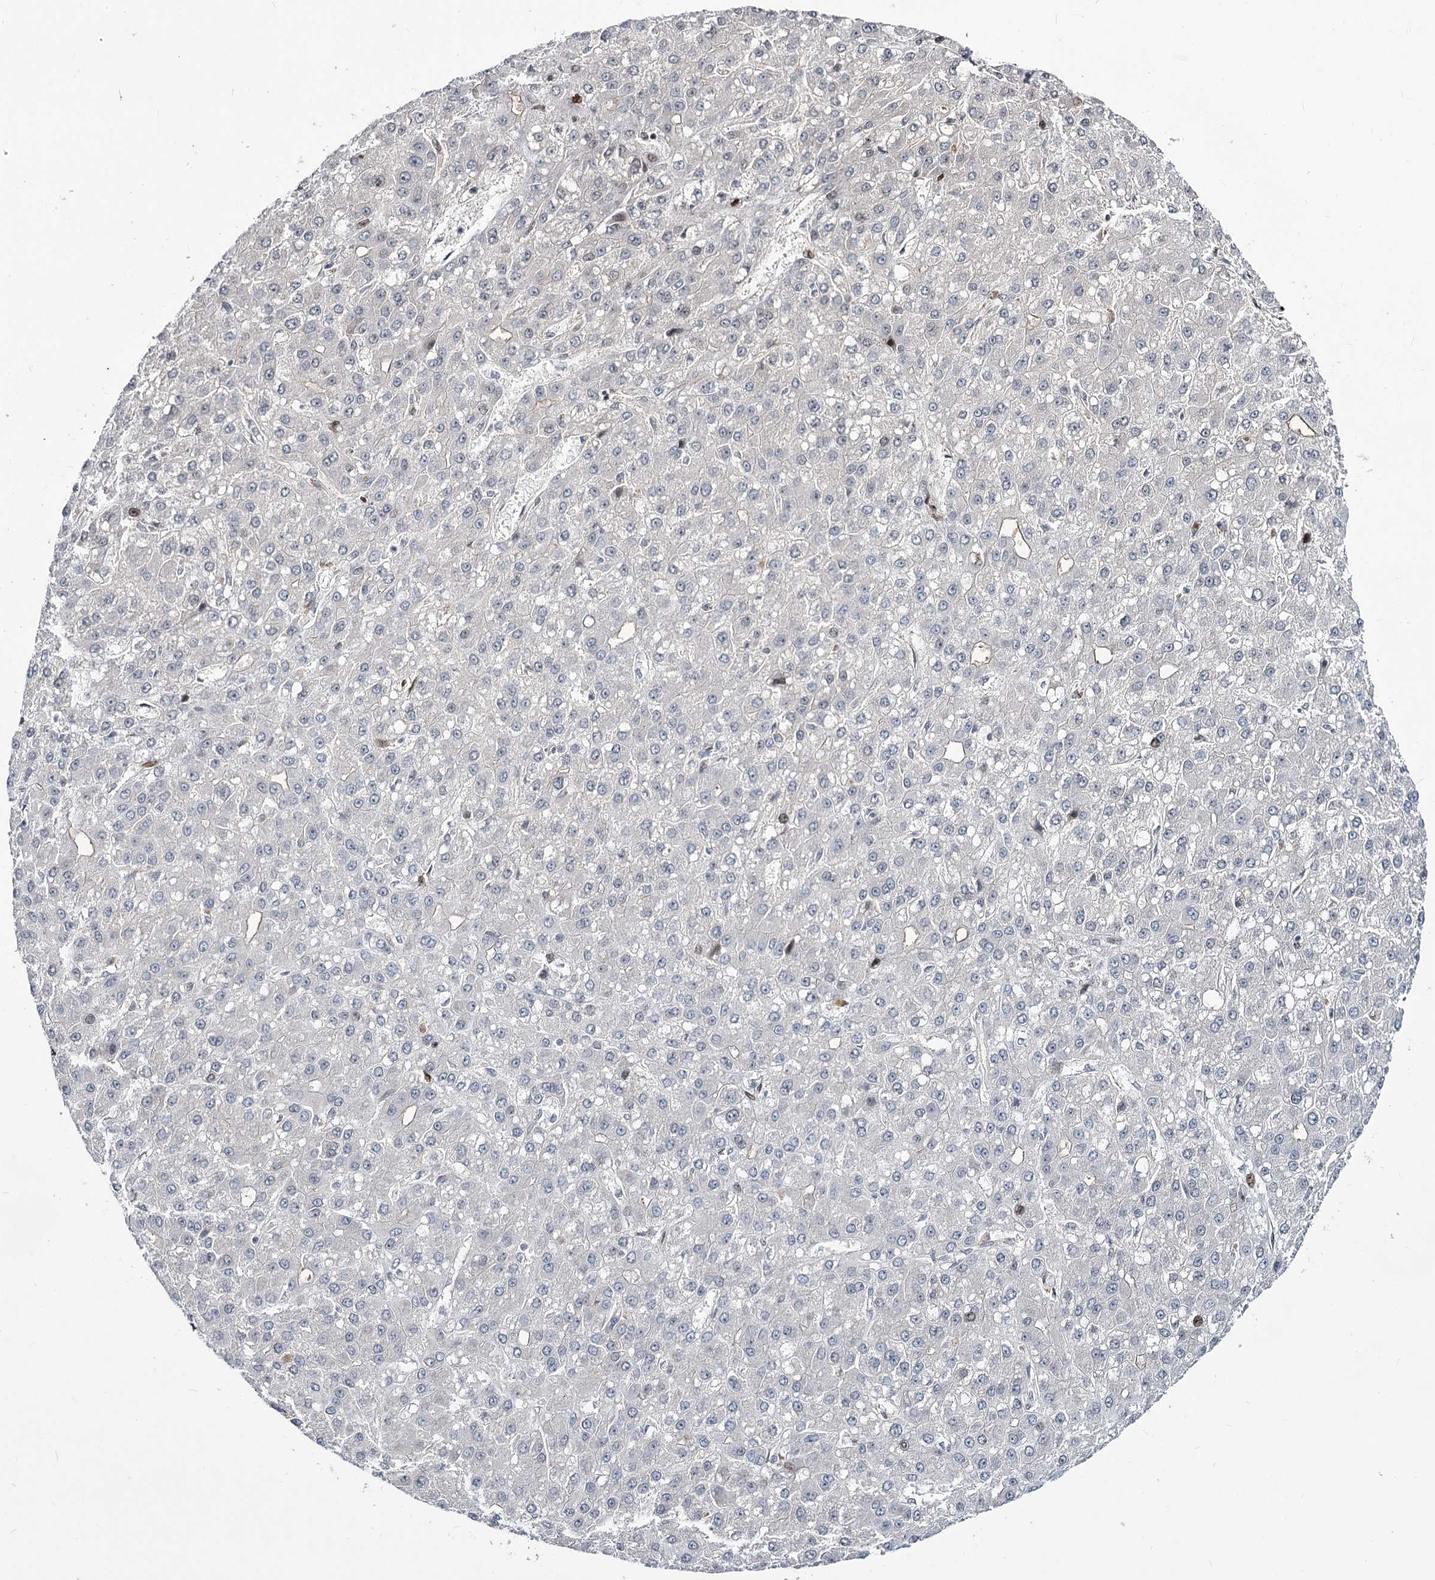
{"staining": {"intensity": "negative", "quantity": "none", "location": "none"}, "tissue": "liver cancer", "cell_type": "Tumor cells", "image_type": "cancer", "snomed": [{"axis": "morphology", "description": "Carcinoma, Hepatocellular, NOS"}, {"axis": "topography", "description": "Liver"}], "caption": "High power microscopy photomicrograph of an IHC micrograph of liver cancer, revealing no significant positivity in tumor cells.", "gene": "ITFG2", "patient": {"sex": "male", "age": 67}}